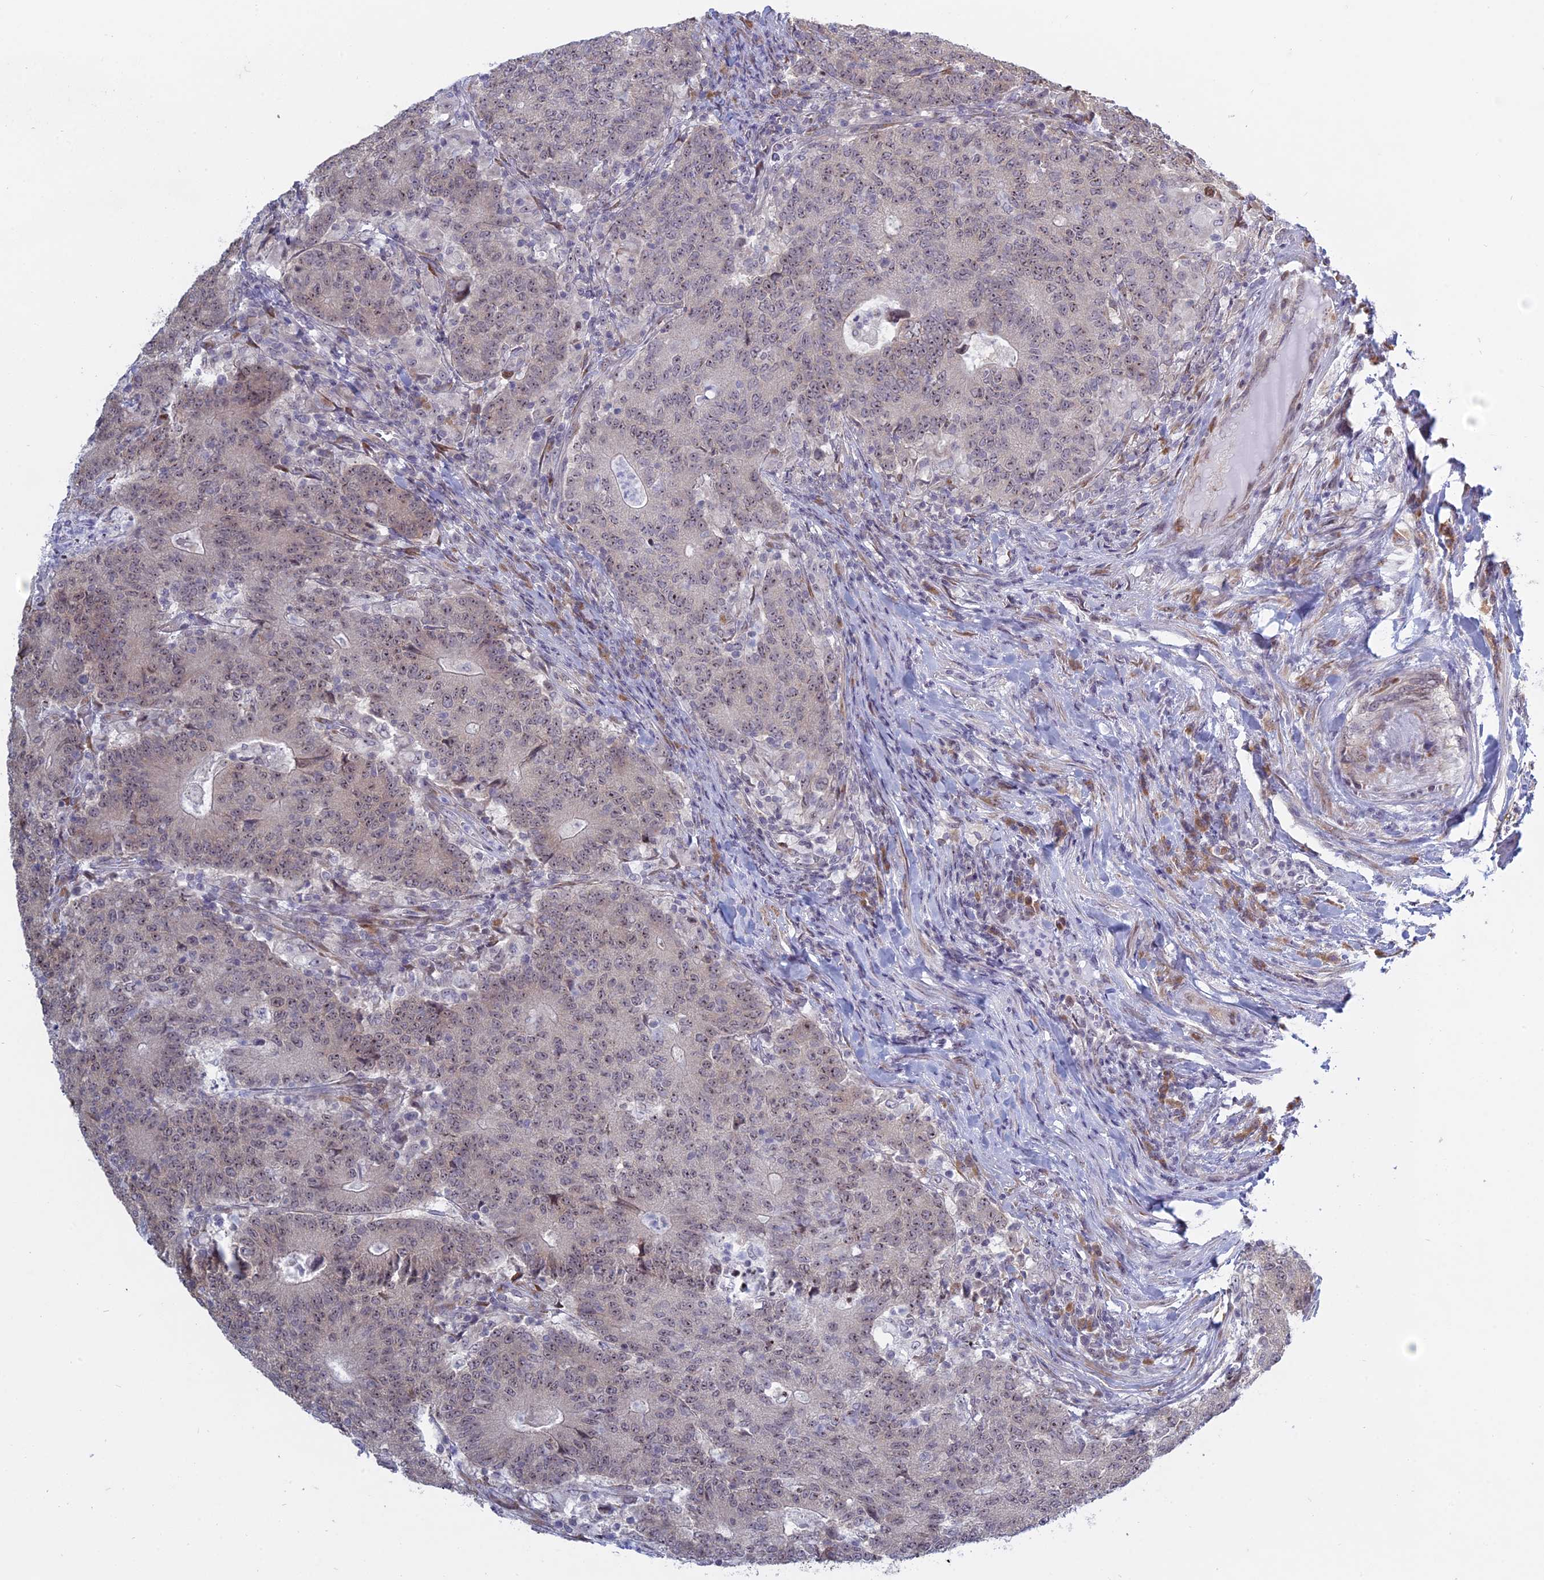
{"staining": {"intensity": "weak", "quantity": "25%-75%", "location": "nuclear"}, "tissue": "colorectal cancer", "cell_type": "Tumor cells", "image_type": "cancer", "snomed": [{"axis": "morphology", "description": "Adenocarcinoma, NOS"}, {"axis": "topography", "description": "Colon"}], "caption": "Protein staining of colorectal cancer (adenocarcinoma) tissue shows weak nuclear staining in about 25%-75% of tumor cells. Immunohistochemistry stains the protein of interest in brown and the nuclei are stained blue.", "gene": "RPS19BP1", "patient": {"sex": "female", "age": 75}}